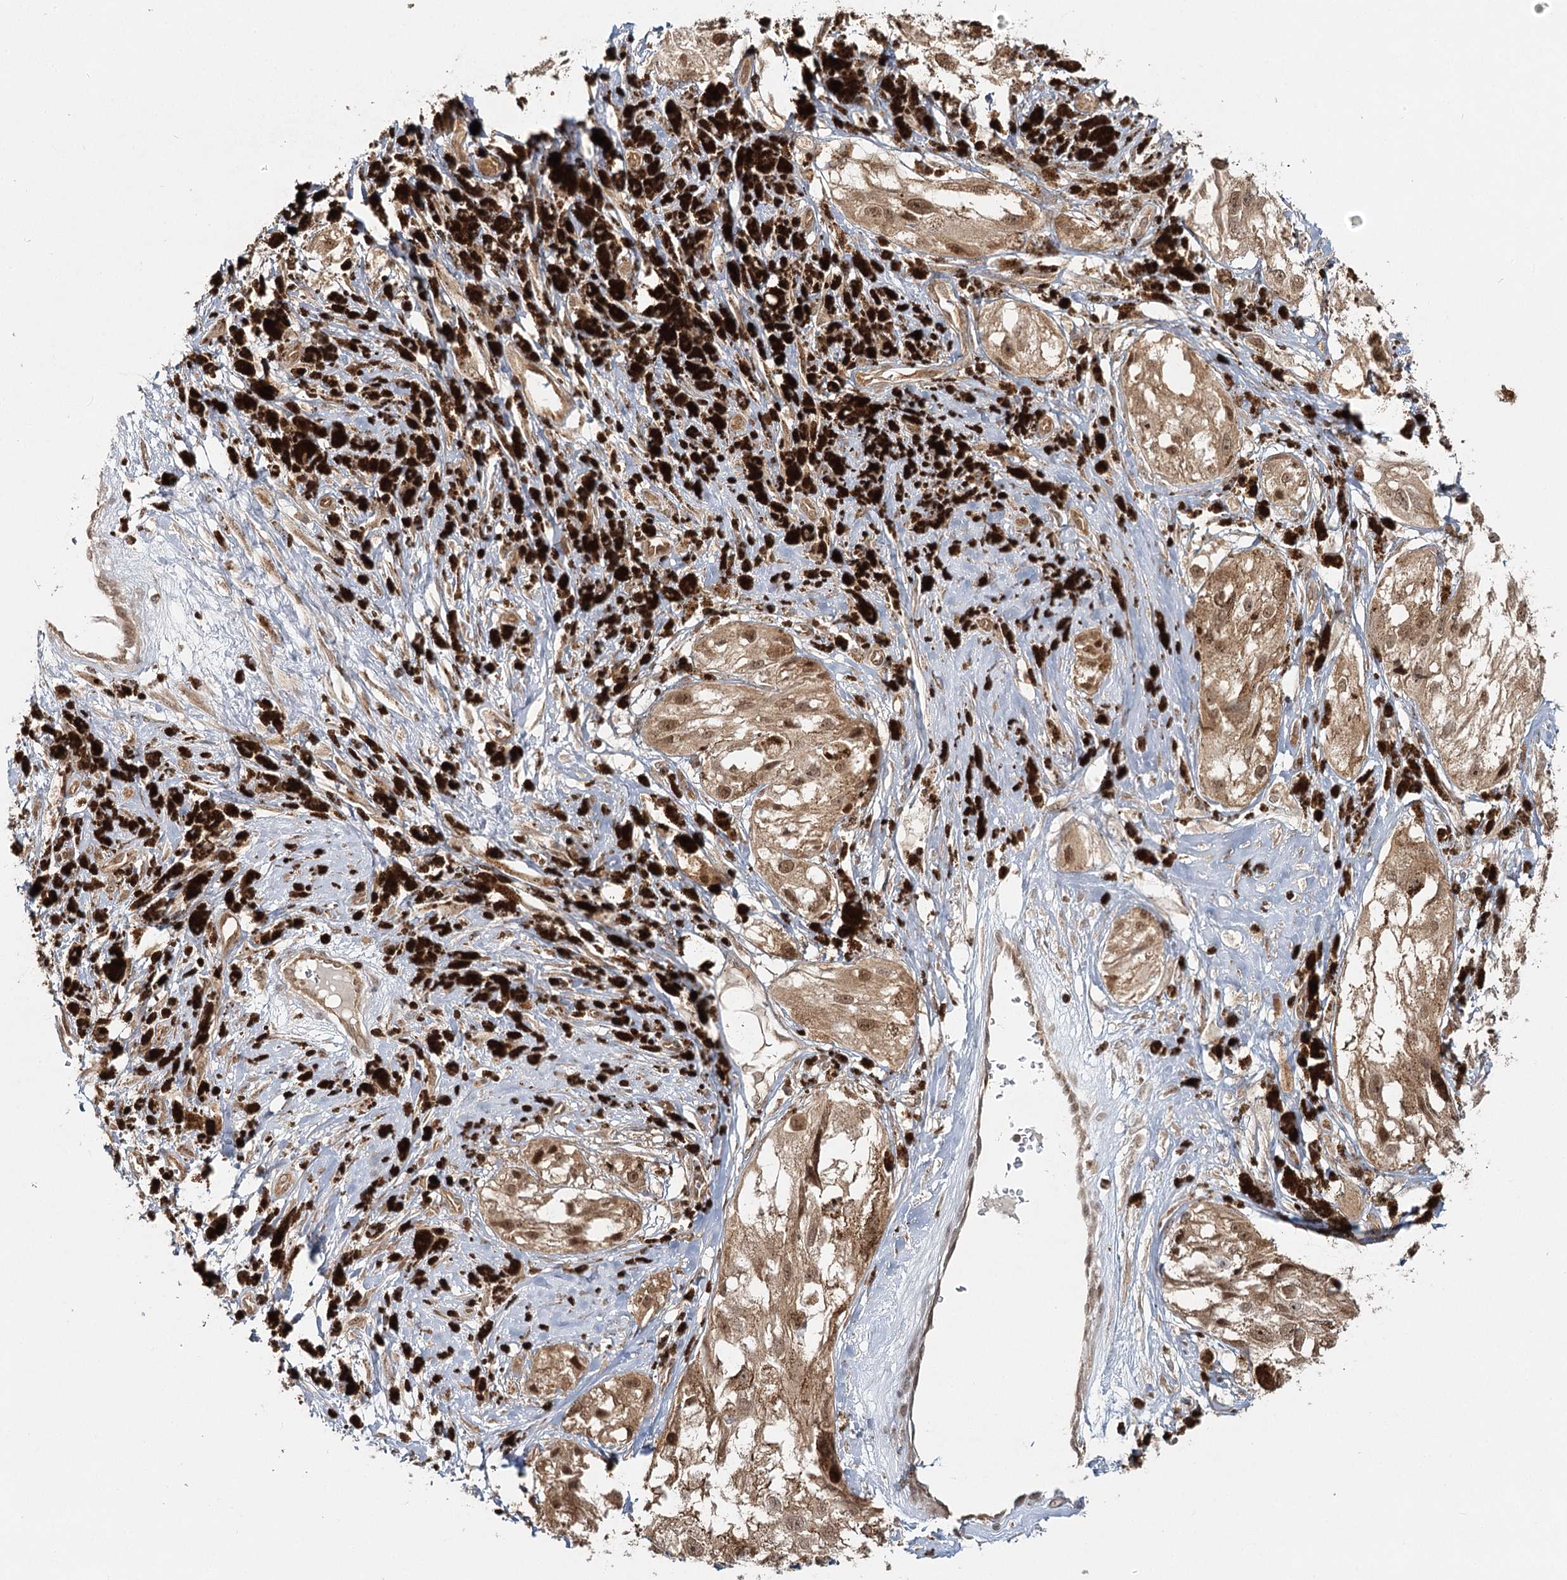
{"staining": {"intensity": "moderate", "quantity": ">75%", "location": "cytoplasmic/membranous,nuclear"}, "tissue": "melanoma", "cell_type": "Tumor cells", "image_type": "cancer", "snomed": [{"axis": "morphology", "description": "Malignant melanoma, NOS"}, {"axis": "topography", "description": "Skin"}], "caption": "Protein expression analysis of malignant melanoma reveals moderate cytoplasmic/membranous and nuclear staining in approximately >75% of tumor cells. (IHC, brightfield microscopy, high magnification).", "gene": "FAM120B", "patient": {"sex": "male", "age": 88}}